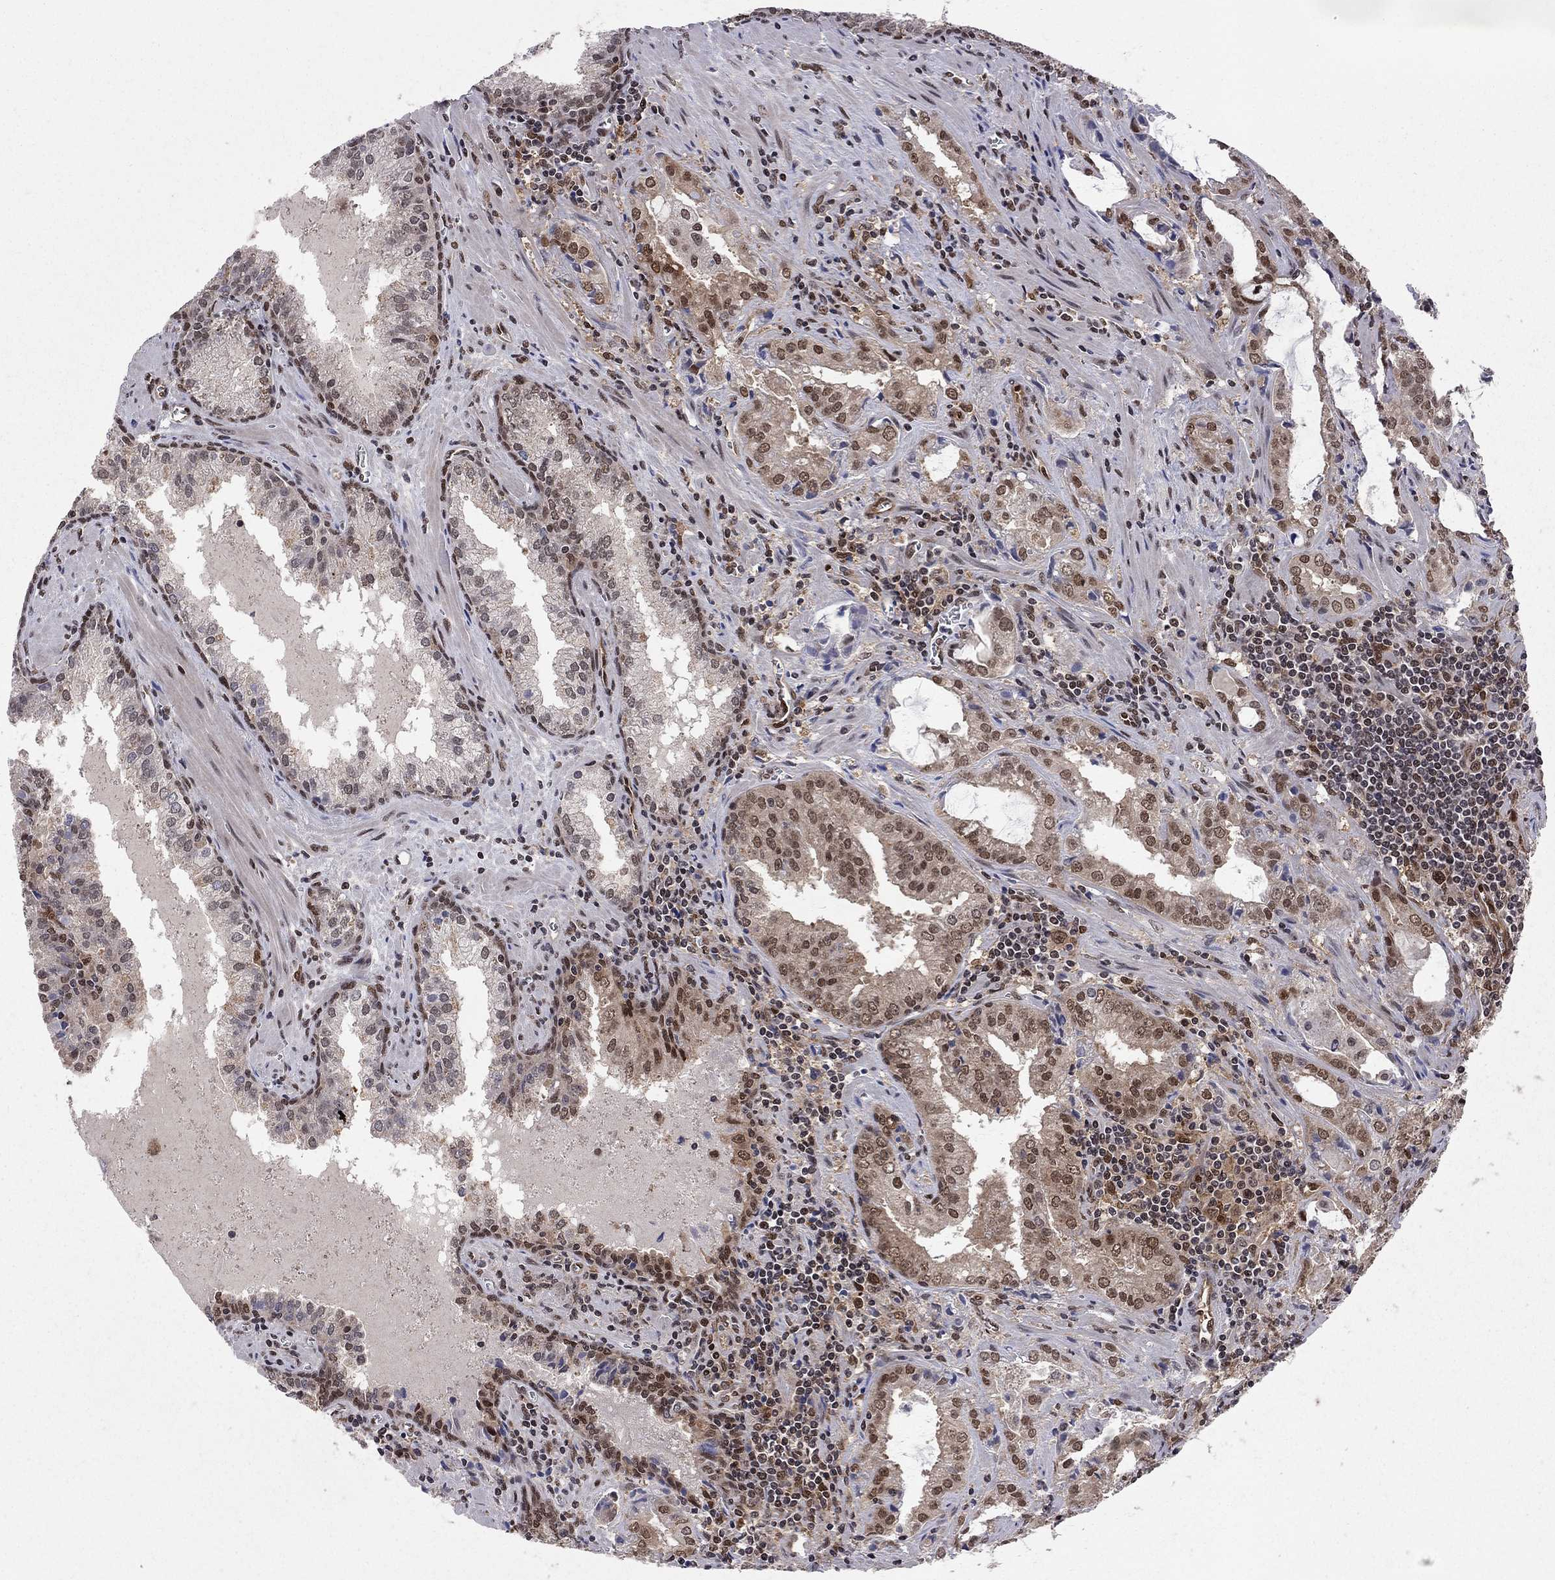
{"staining": {"intensity": "strong", "quantity": "25%-75%", "location": "nuclear"}, "tissue": "prostate cancer", "cell_type": "Tumor cells", "image_type": "cancer", "snomed": [{"axis": "morphology", "description": "Adenocarcinoma, High grade"}, {"axis": "topography", "description": "Prostate"}], "caption": "A high amount of strong nuclear positivity is present in about 25%-75% of tumor cells in prostate cancer (adenocarcinoma (high-grade)) tissue.", "gene": "SAP30L", "patient": {"sex": "male", "age": 68}}